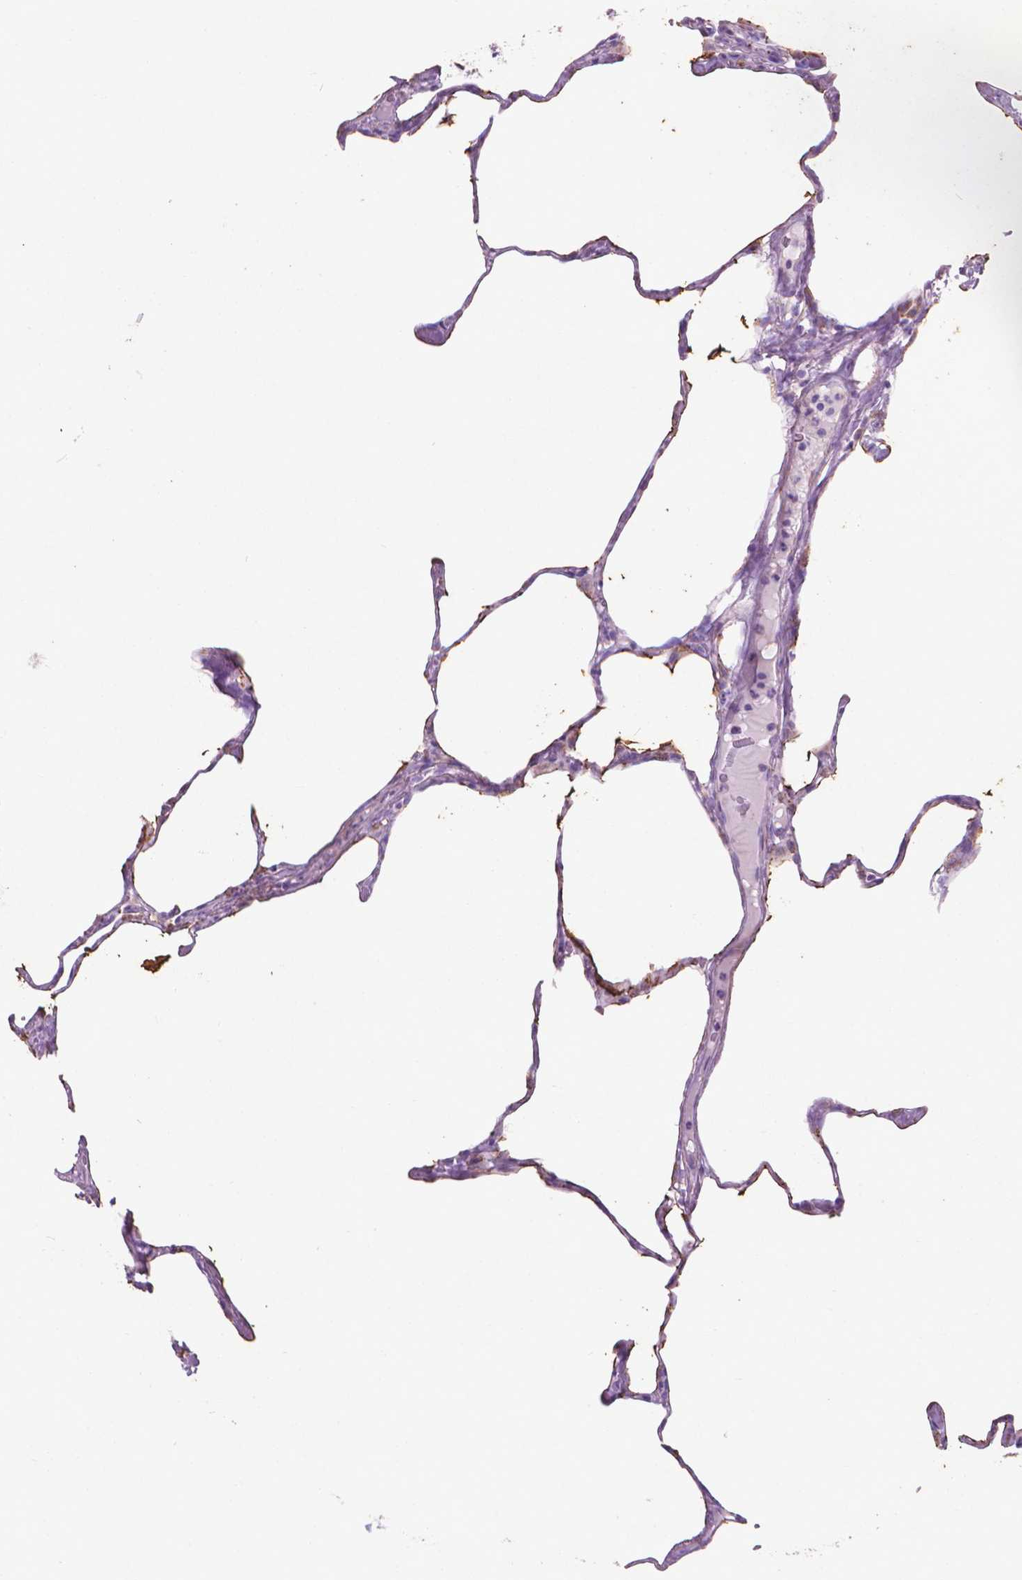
{"staining": {"intensity": "weak", "quantity": "<25%", "location": "cytoplasmic/membranous"}, "tissue": "lung", "cell_type": "Alveolar cells", "image_type": "normal", "snomed": [{"axis": "morphology", "description": "Normal tissue, NOS"}, {"axis": "topography", "description": "Lung"}], "caption": "The photomicrograph shows no staining of alveolar cells in benign lung. (Stains: DAB (3,3'-diaminobenzidine) immunohistochemistry (IHC) with hematoxylin counter stain, Microscopy: brightfield microscopy at high magnification).", "gene": "AQP10", "patient": {"sex": "male", "age": 65}}